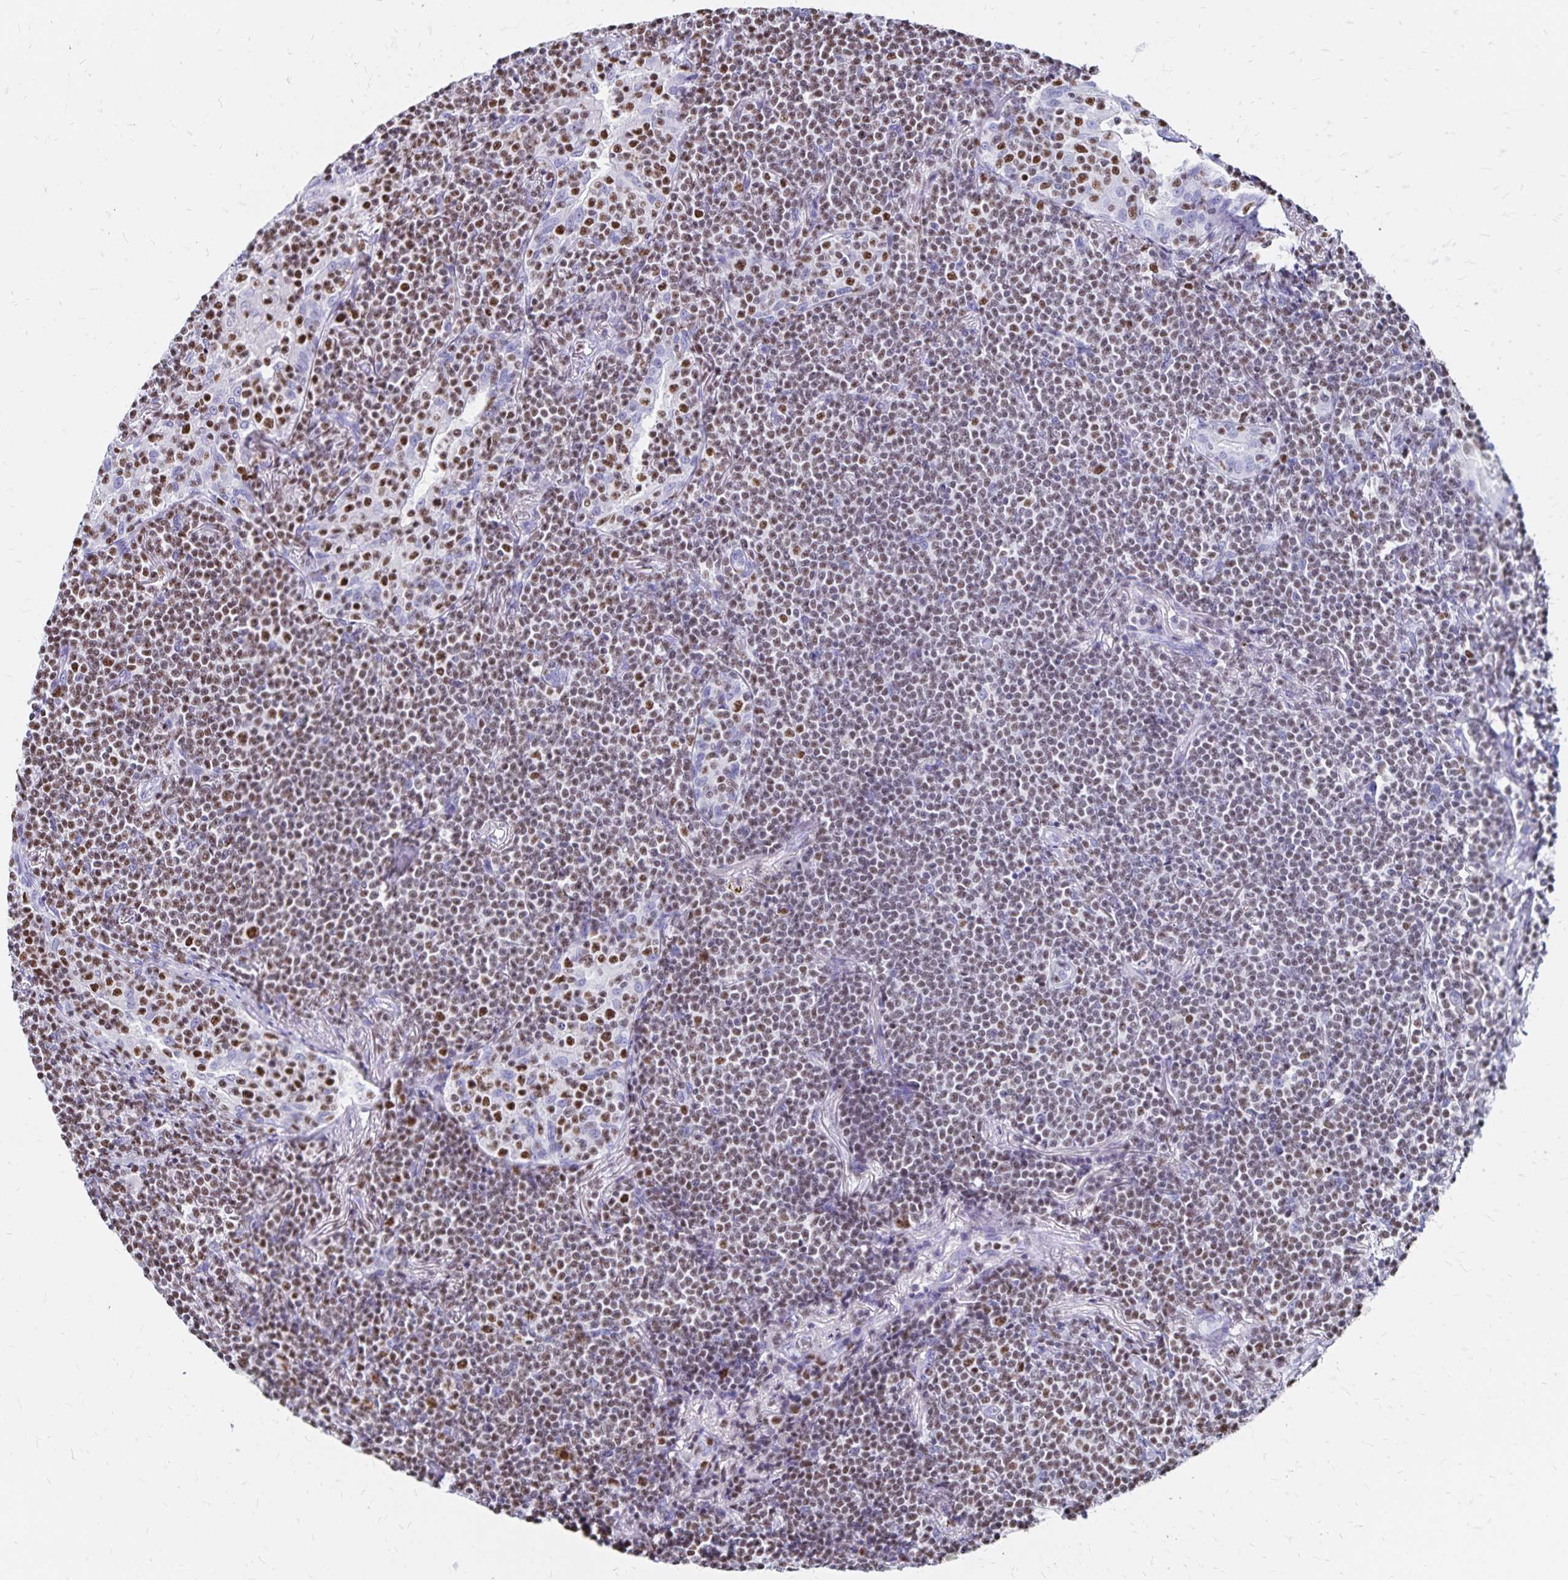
{"staining": {"intensity": "moderate", "quantity": "25%-75%", "location": "nuclear"}, "tissue": "lymphoma", "cell_type": "Tumor cells", "image_type": "cancer", "snomed": [{"axis": "morphology", "description": "Malignant lymphoma, non-Hodgkin's type, Low grade"}, {"axis": "topography", "description": "Lung"}], "caption": "Immunohistochemistry (IHC) (DAB) staining of low-grade malignant lymphoma, non-Hodgkin's type reveals moderate nuclear protein staining in about 25%-75% of tumor cells.", "gene": "IKZF1", "patient": {"sex": "female", "age": 71}}